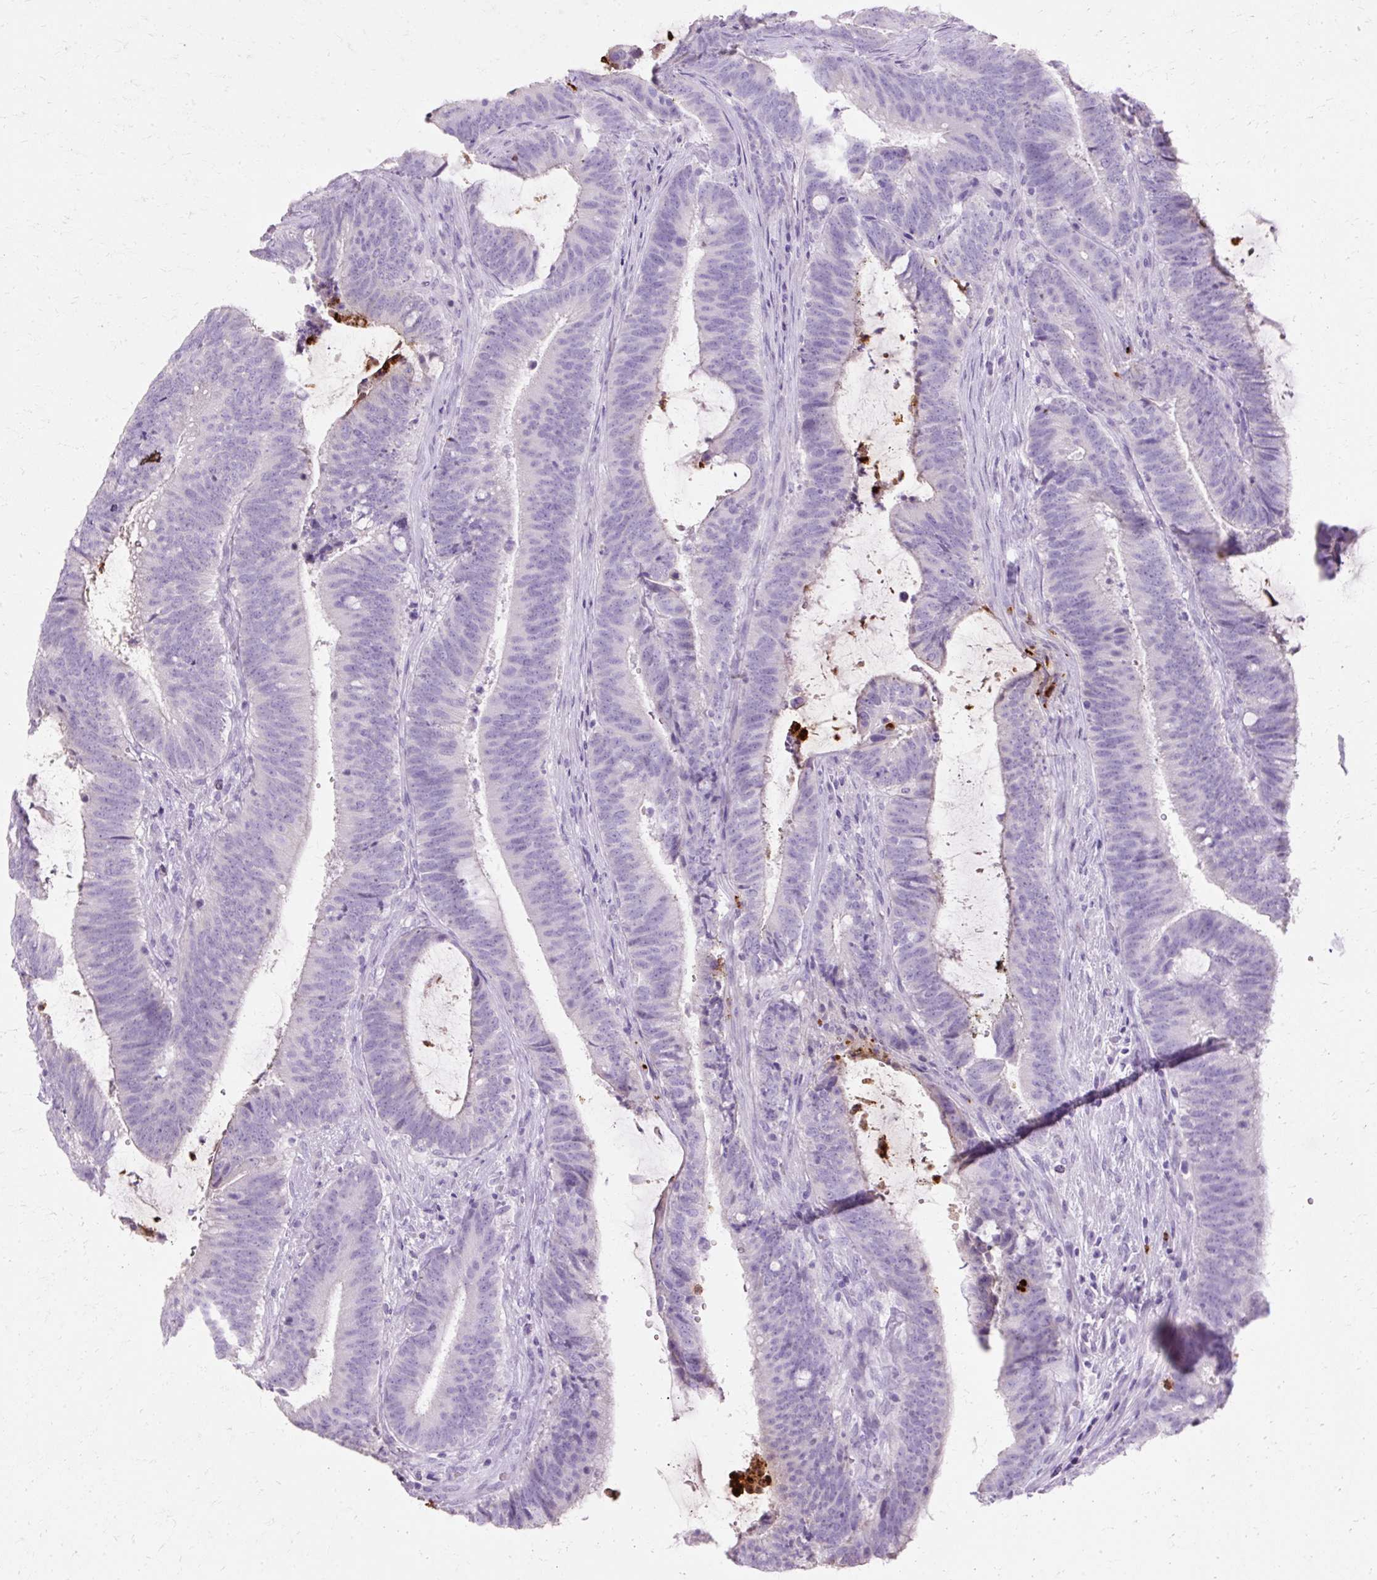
{"staining": {"intensity": "negative", "quantity": "none", "location": "none"}, "tissue": "colorectal cancer", "cell_type": "Tumor cells", "image_type": "cancer", "snomed": [{"axis": "morphology", "description": "Adenocarcinoma, NOS"}, {"axis": "topography", "description": "Colon"}], "caption": "Tumor cells are negative for brown protein staining in colorectal adenocarcinoma.", "gene": "DEFA1", "patient": {"sex": "female", "age": 43}}